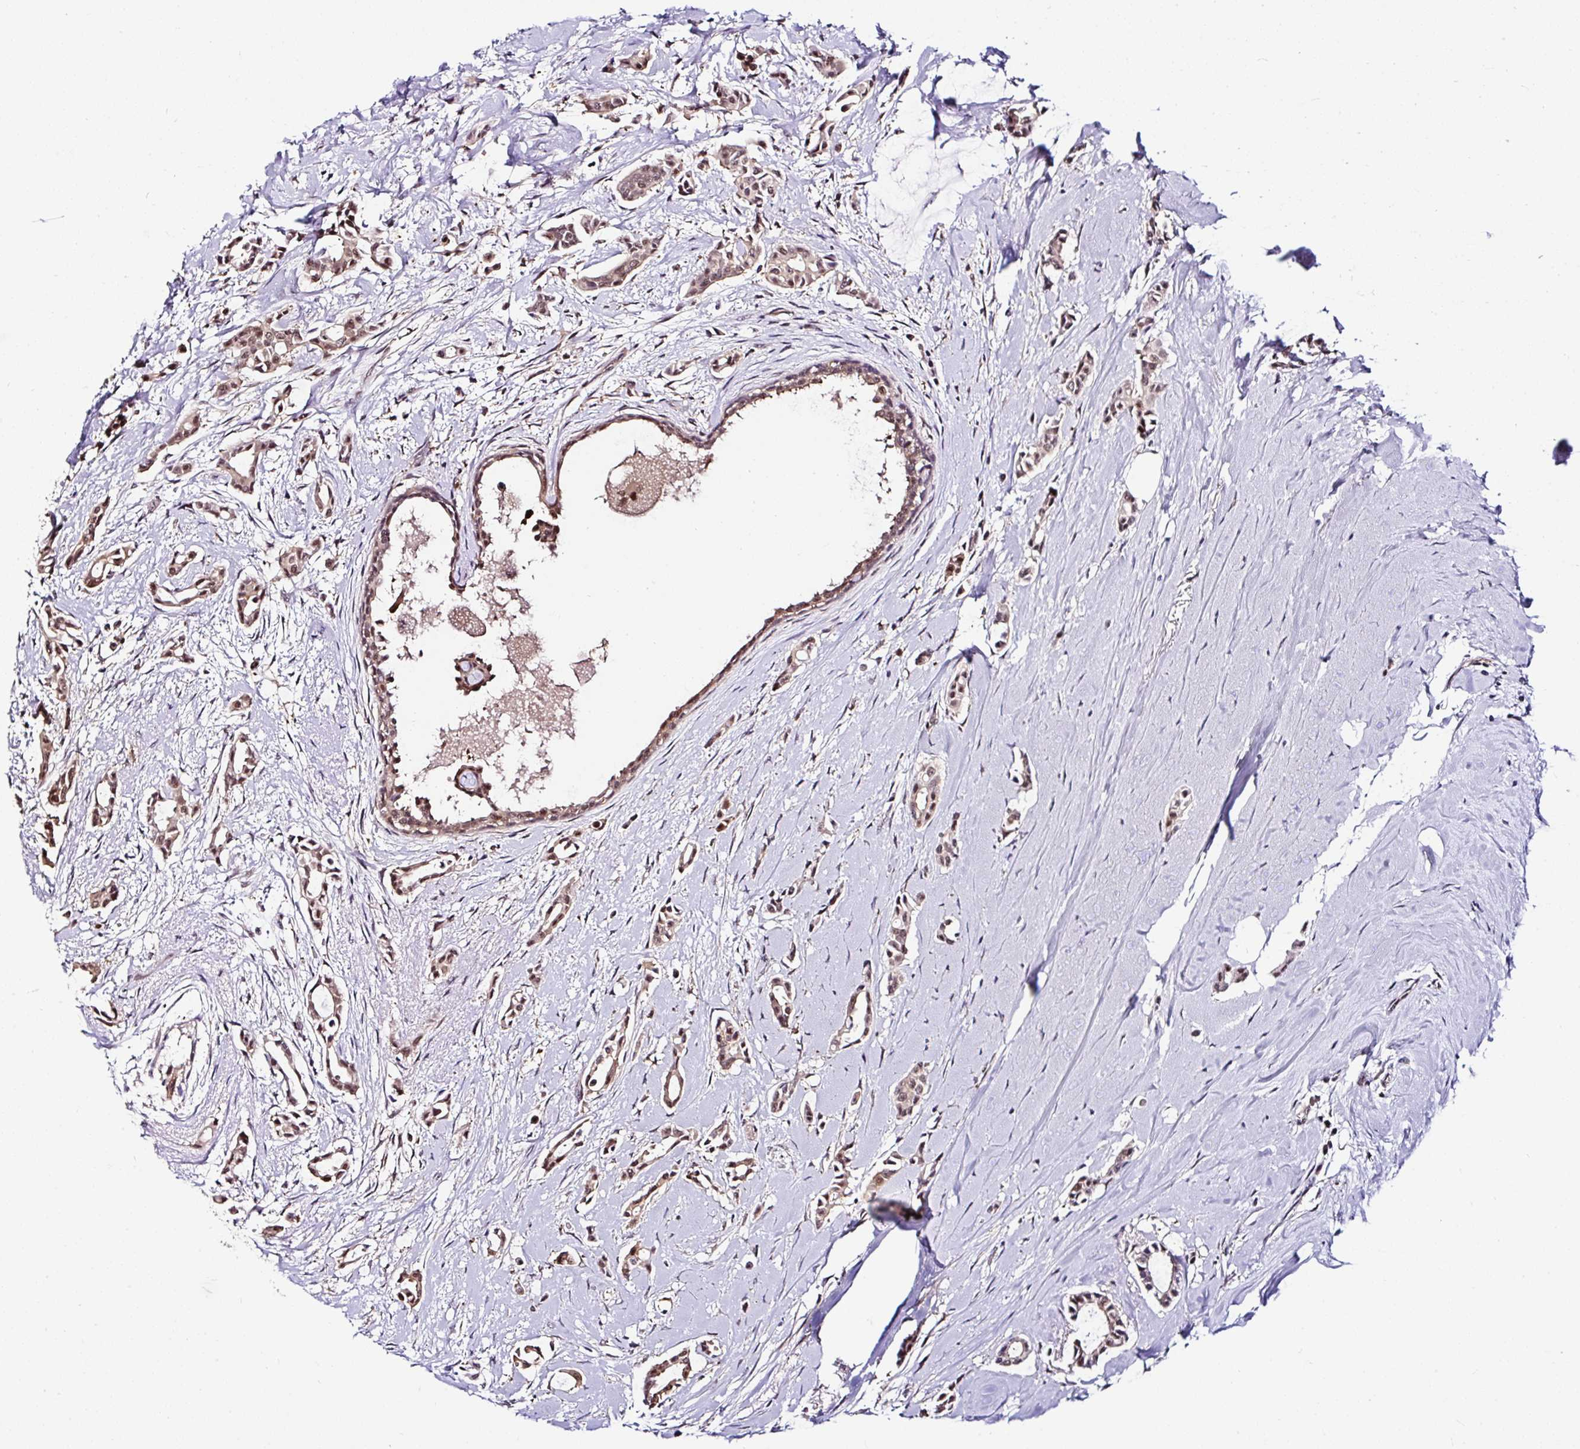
{"staining": {"intensity": "weak", "quantity": ">75%", "location": "cytoplasmic/membranous,nuclear"}, "tissue": "breast cancer", "cell_type": "Tumor cells", "image_type": "cancer", "snomed": [{"axis": "morphology", "description": "Duct carcinoma"}, {"axis": "topography", "description": "Breast"}], "caption": "Weak cytoplasmic/membranous and nuclear staining is appreciated in approximately >75% of tumor cells in breast cancer. Immunohistochemistry stains the protein in brown and the nuclei are stained blue.", "gene": "PIN4", "patient": {"sex": "female", "age": 64}}